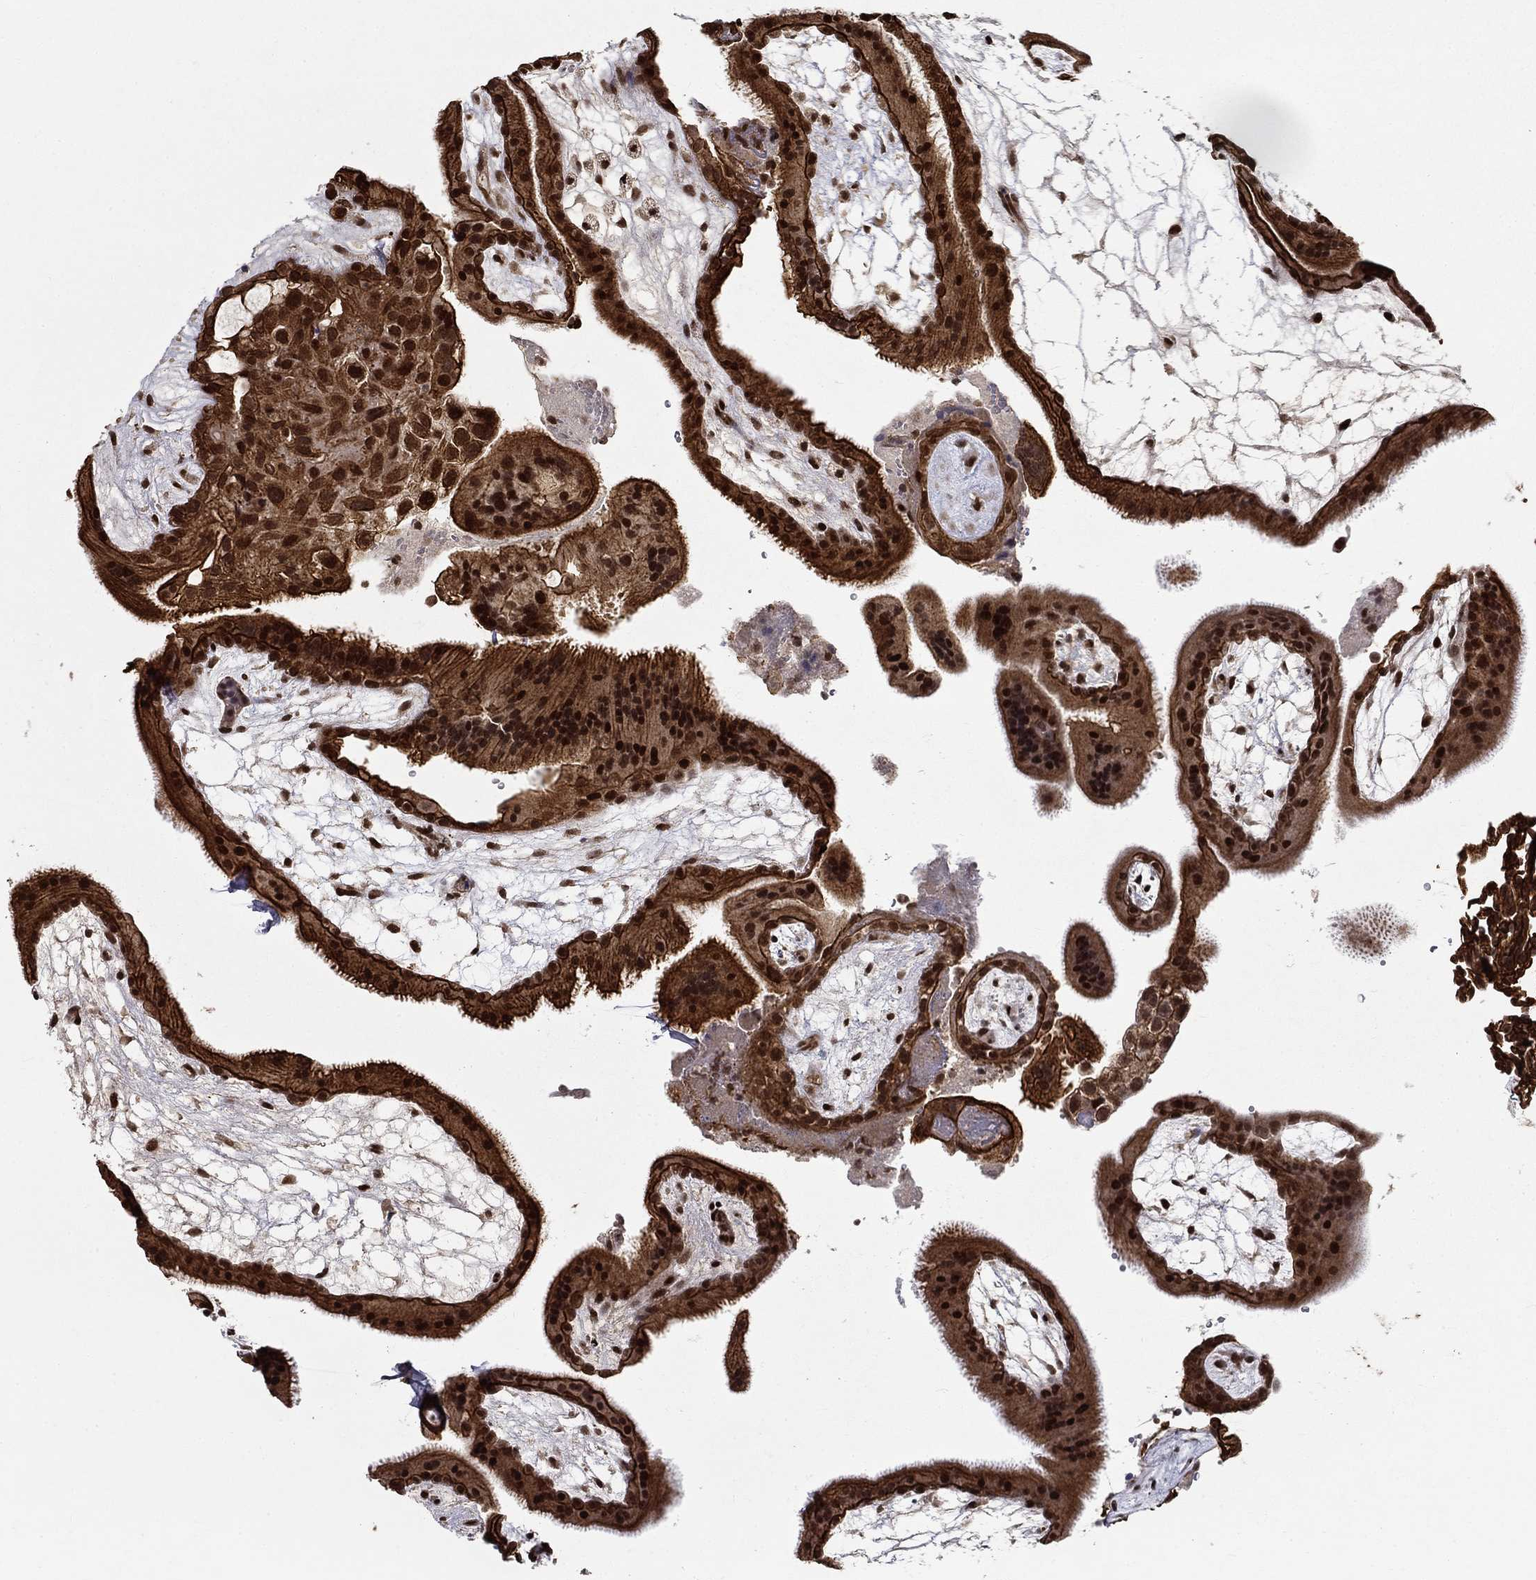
{"staining": {"intensity": "strong", "quantity": "25%-75%", "location": "nuclear"}, "tissue": "placenta", "cell_type": "Decidual cells", "image_type": "normal", "snomed": [{"axis": "morphology", "description": "Normal tissue, NOS"}, {"axis": "topography", "description": "Placenta"}], "caption": "Immunohistochemistry (DAB) staining of benign human placenta shows strong nuclear protein staining in approximately 25%-75% of decidual cells. (Brightfield microscopy of DAB IHC at high magnification).", "gene": "CDCA7L", "patient": {"sex": "female", "age": 19}}